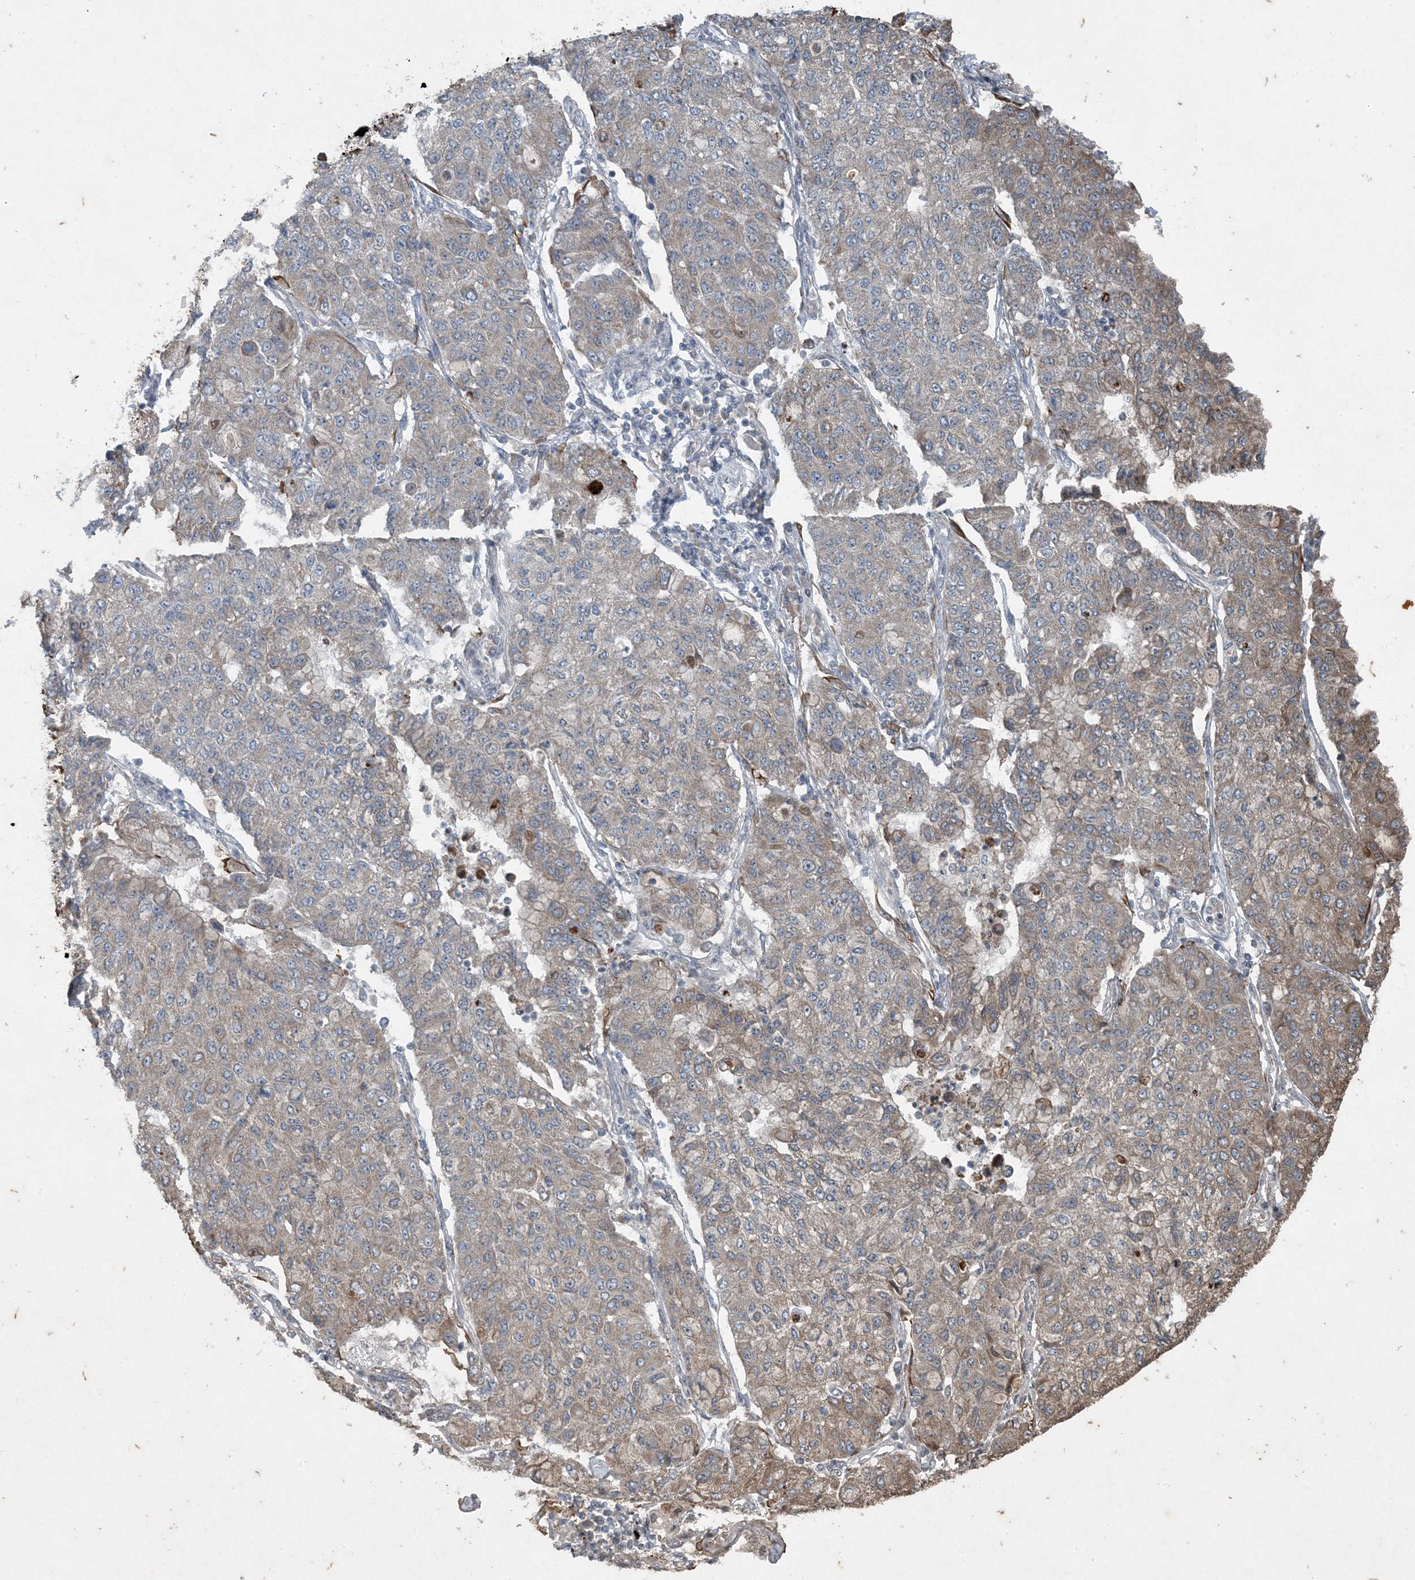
{"staining": {"intensity": "weak", "quantity": "25%-75%", "location": "cytoplasmic/membranous"}, "tissue": "lung cancer", "cell_type": "Tumor cells", "image_type": "cancer", "snomed": [{"axis": "morphology", "description": "Squamous cell carcinoma, NOS"}, {"axis": "topography", "description": "Lung"}], "caption": "A brown stain labels weak cytoplasmic/membranous positivity of a protein in human squamous cell carcinoma (lung) tumor cells.", "gene": "PC", "patient": {"sex": "male", "age": 74}}